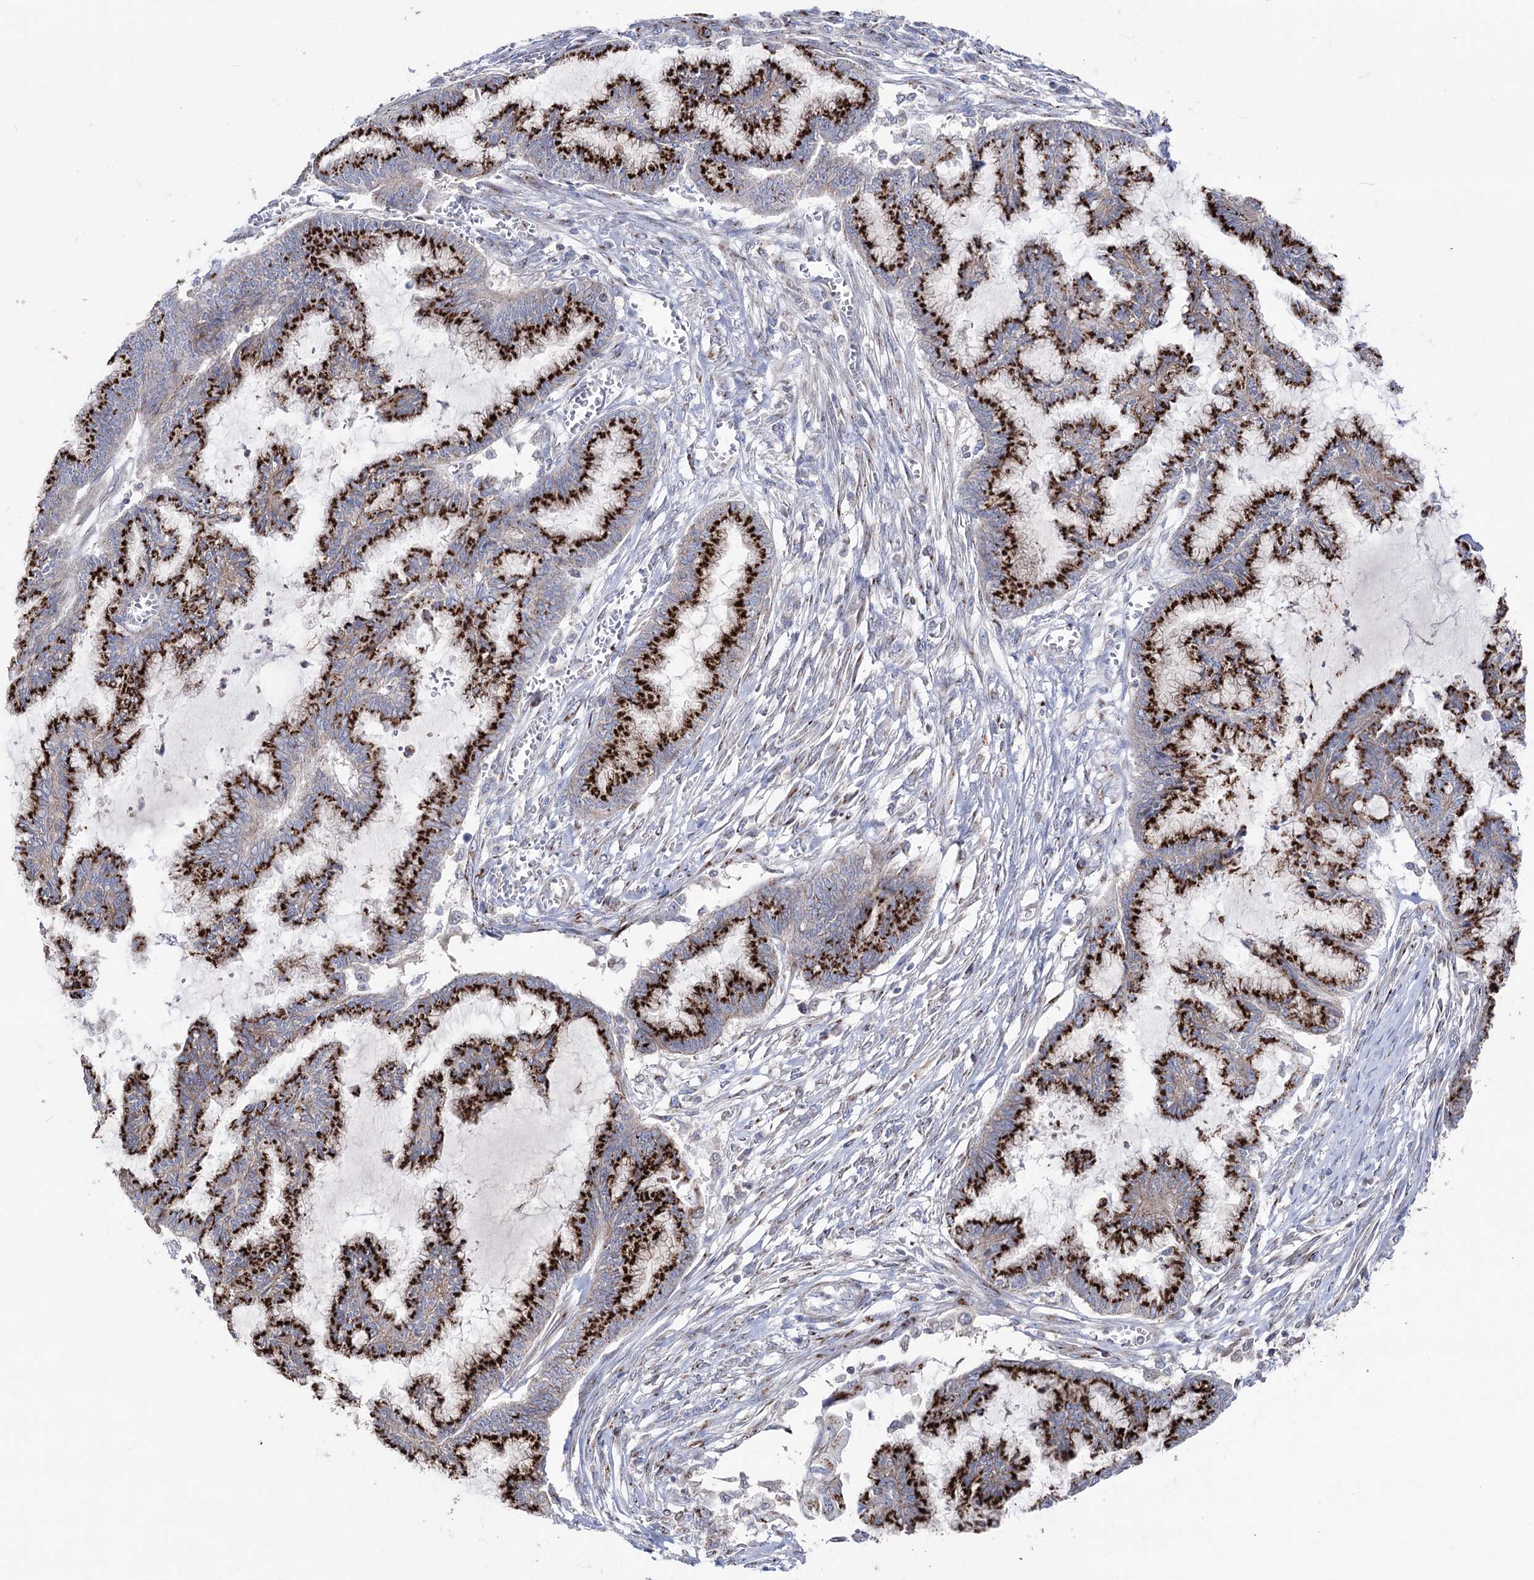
{"staining": {"intensity": "strong", "quantity": ">75%", "location": "cytoplasmic/membranous"}, "tissue": "endometrial cancer", "cell_type": "Tumor cells", "image_type": "cancer", "snomed": [{"axis": "morphology", "description": "Adenocarcinoma, NOS"}, {"axis": "topography", "description": "Endometrium"}], "caption": "Immunohistochemistry (DAB (3,3'-diaminobenzidine)) staining of endometrial cancer shows strong cytoplasmic/membranous protein expression in approximately >75% of tumor cells.", "gene": "ARHGAP20", "patient": {"sex": "female", "age": 86}}